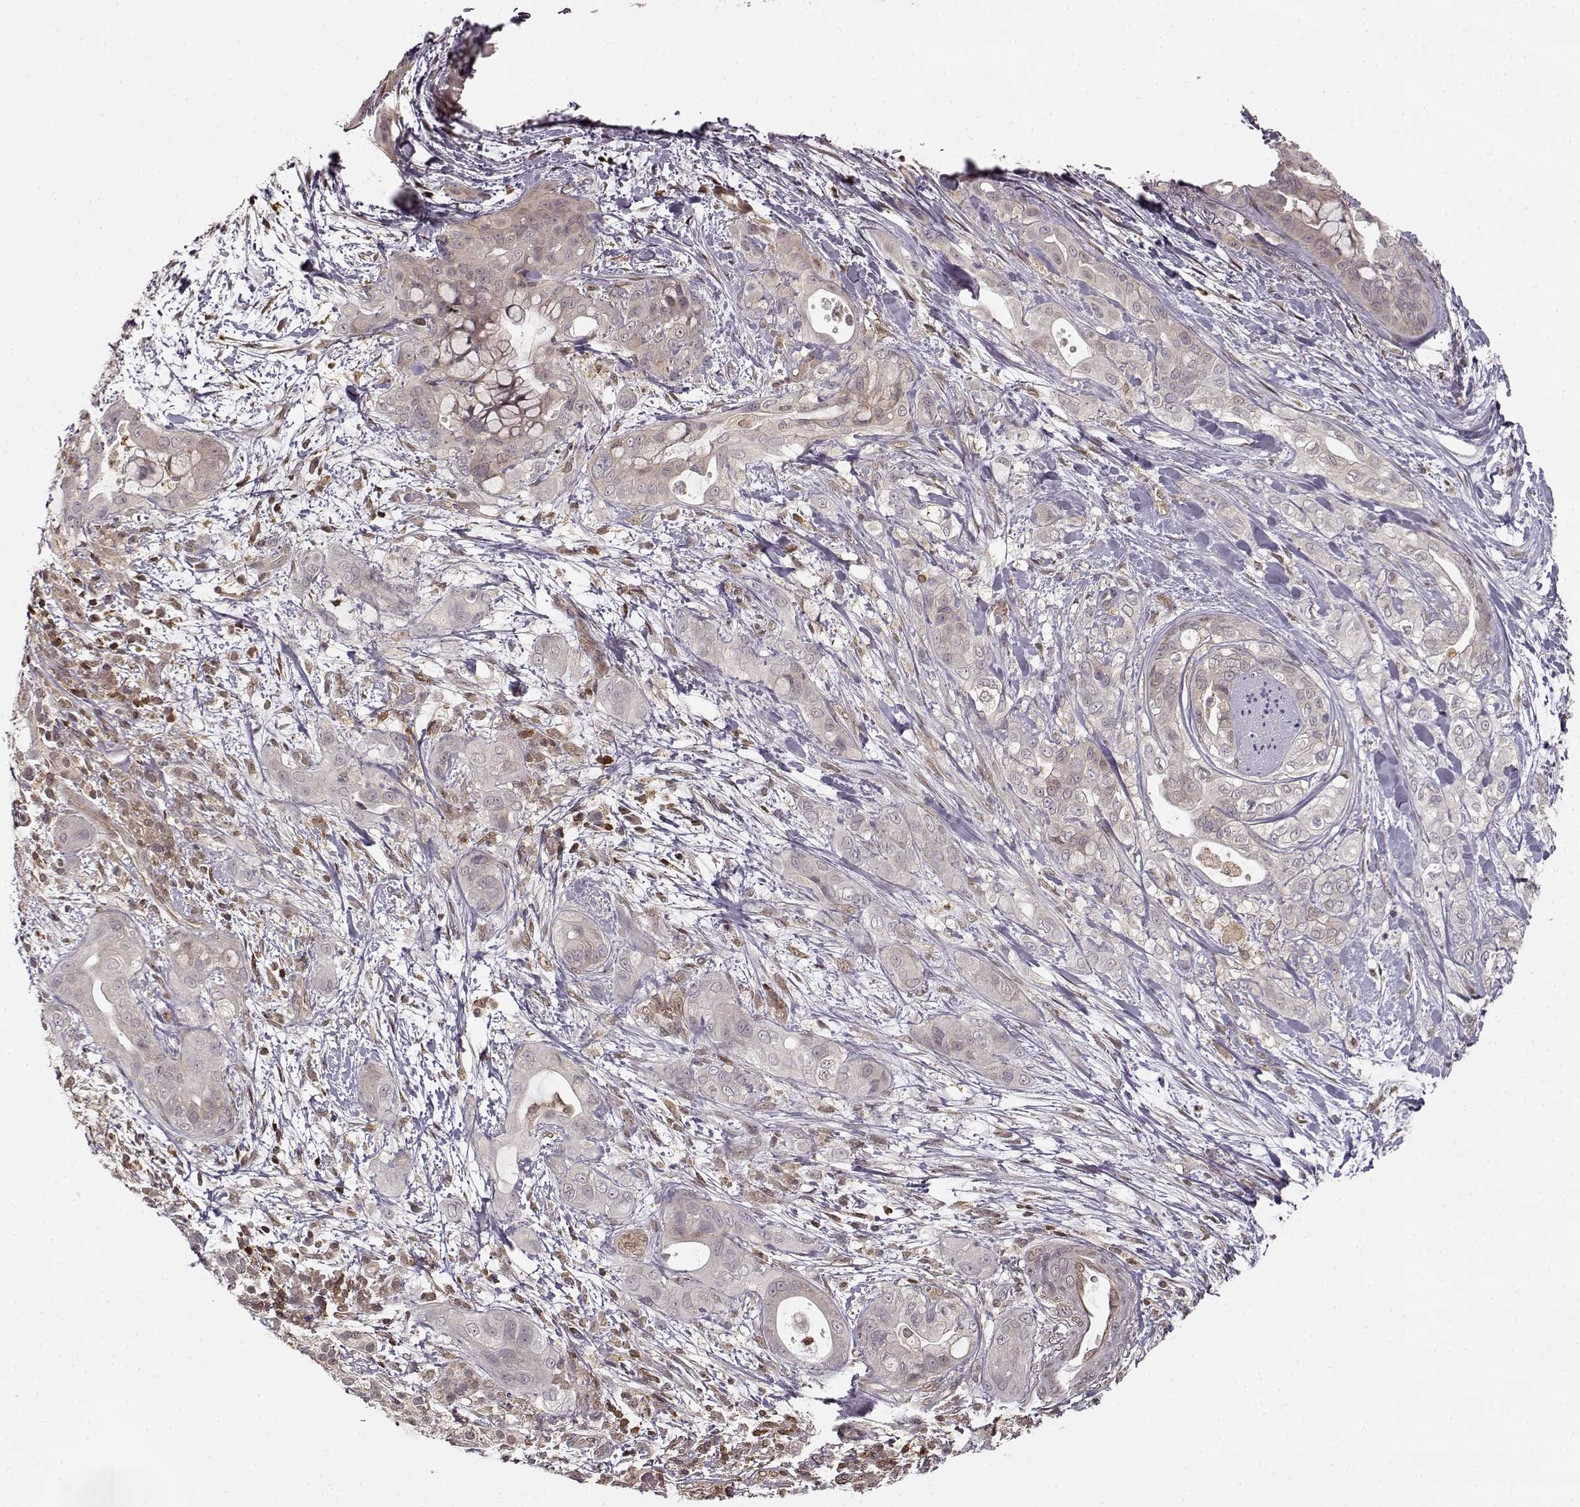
{"staining": {"intensity": "negative", "quantity": "none", "location": "none"}, "tissue": "pancreatic cancer", "cell_type": "Tumor cells", "image_type": "cancer", "snomed": [{"axis": "morphology", "description": "Adenocarcinoma, NOS"}, {"axis": "topography", "description": "Pancreas"}], "caption": "Tumor cells show no significant protein positivity in adenocarcinoma (pancreatic). (DAB (3,3'-diaminobenzidine) IHC visualized using brightfield microscopy, high magnification).", "gene": "MFSD1", "patient": {"sex": "male", "age": 71}}